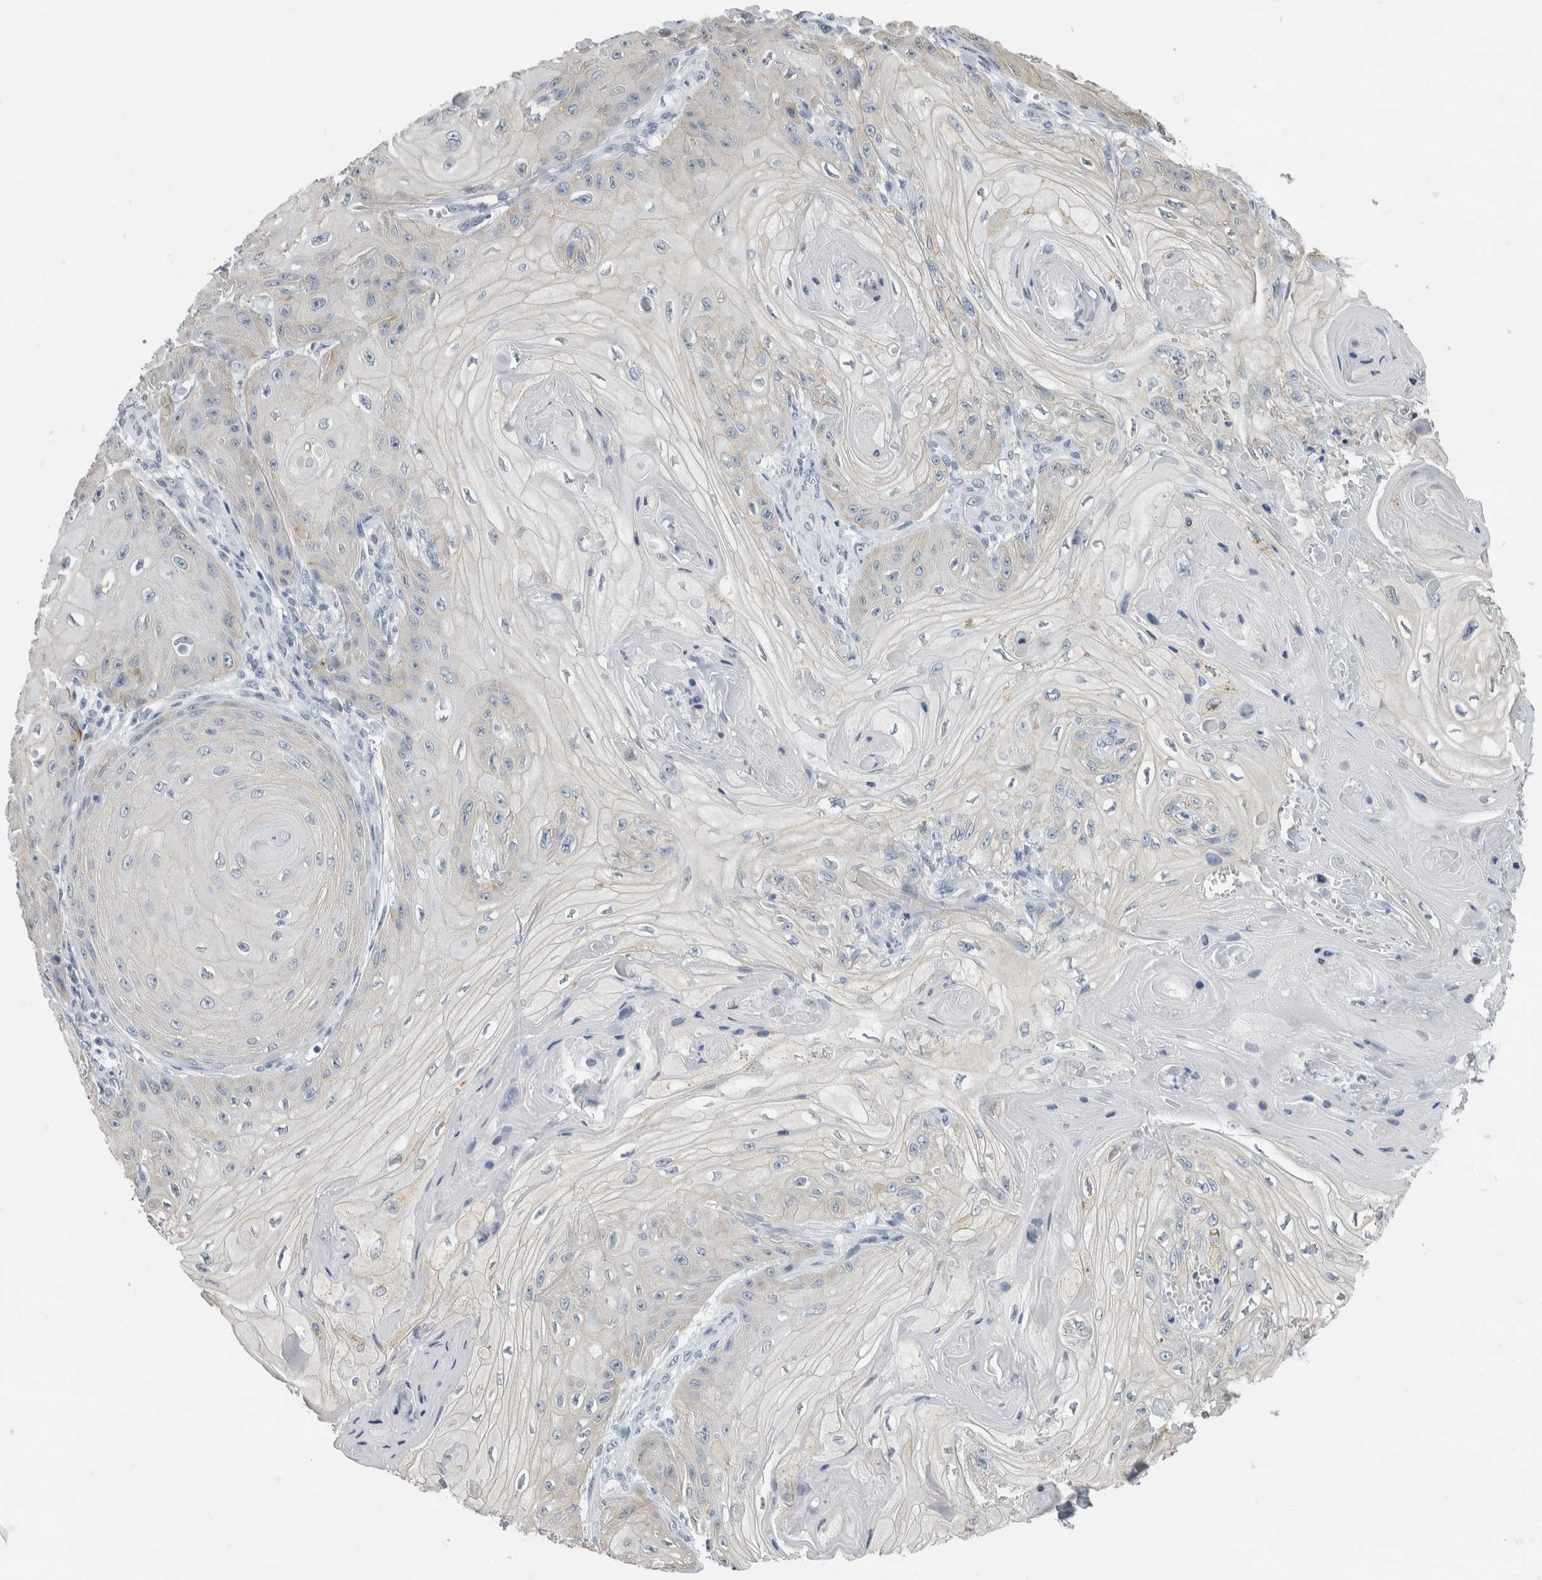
{"staining": {"intensity": "negative", "quantity": "none", "location": "none"}, "tissue": "skin cancer", "cell_type": "Tumor cells", "image_type": "cancer", "snomed": [{"axis": "morphology", "description": "Squamous cell carcinoma, NOS"}, {"axis": "topography", "description": "Skin"}], "caption": "This is an immunohistochemistry (IHC) photomicrograph of skin squamous cell carcinoma. There is no expression in tumor cells.", "gene": "NEFM", "patient": {"sex": "male", "age": 74}}